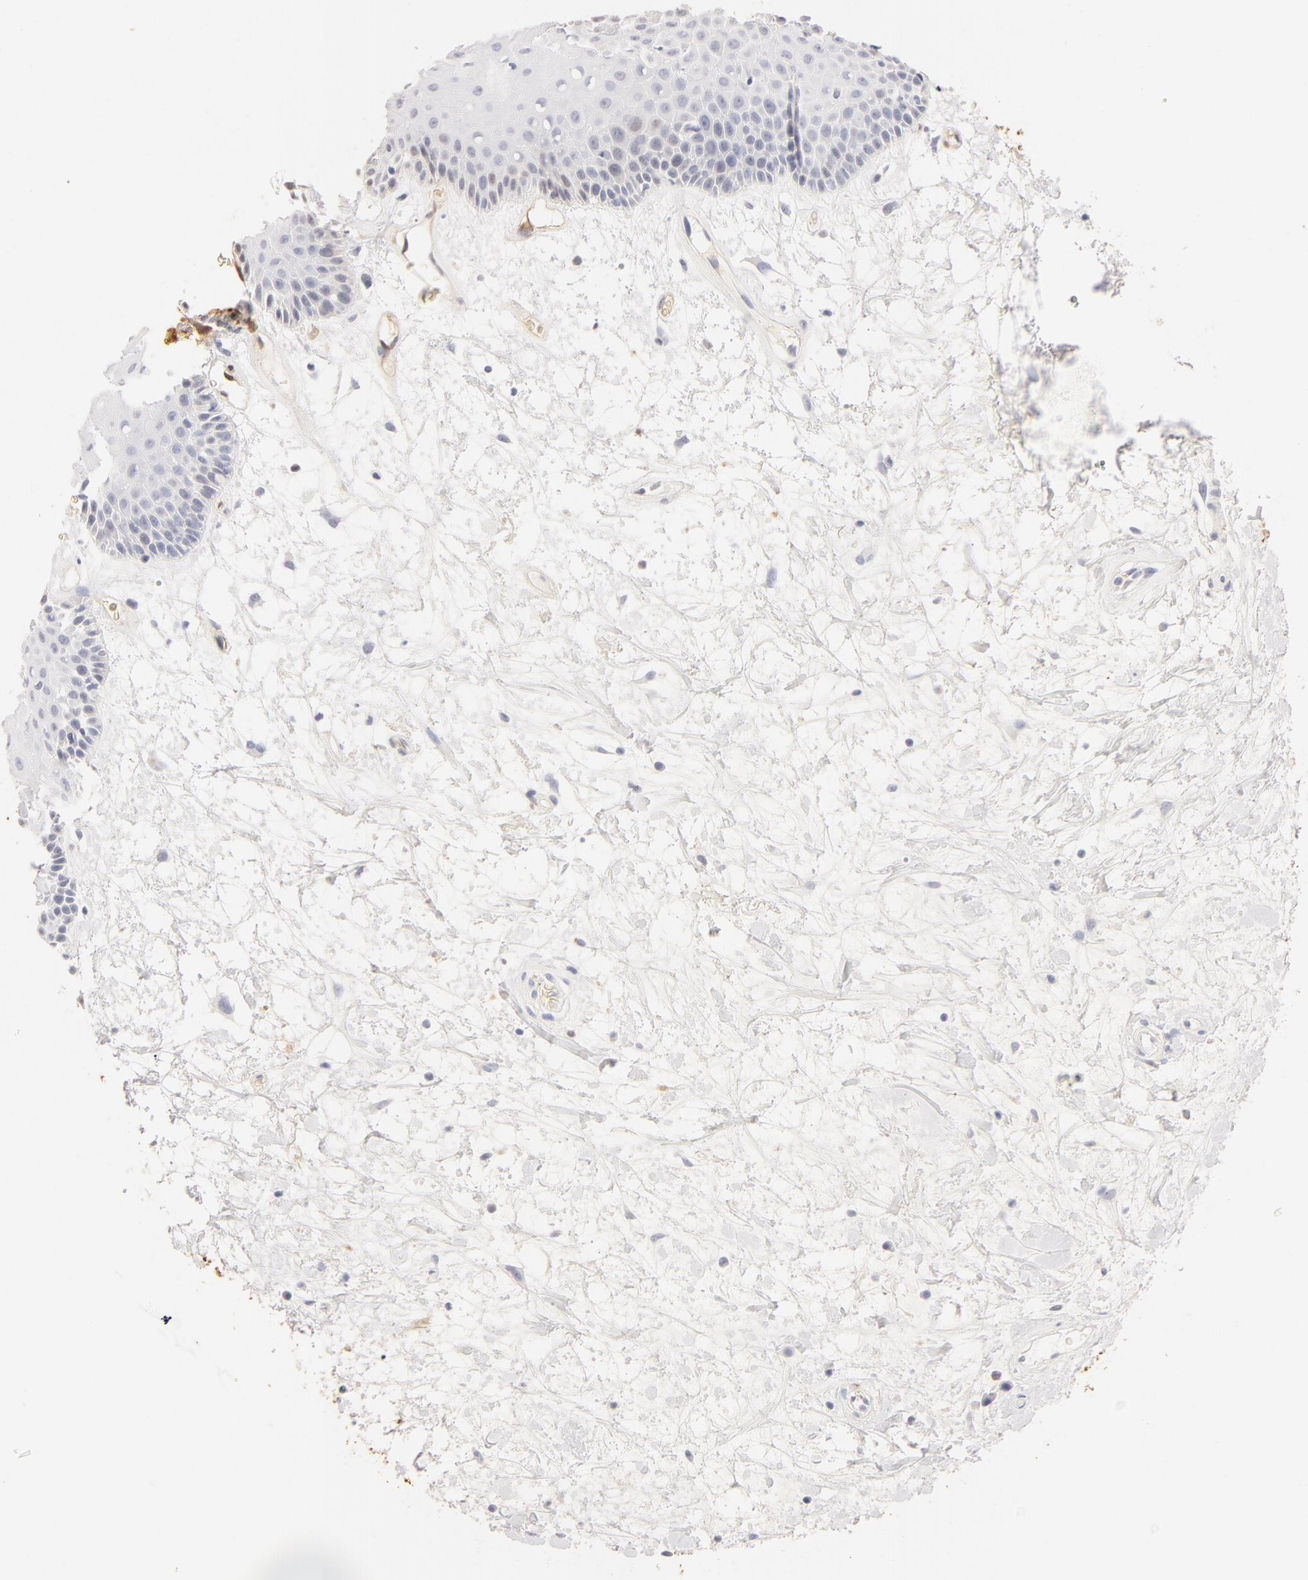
{"staining": {"intensity": "negative", "quantity": "none", "location": "none"}, "tissue": "oral mucosa", "cell_type": "Squamous epithelial cells", "image_type": "normal", "snomed": [{"axis": "morphology", "description": "Normal tissue, NOS"}, {"axis": "topography", "description": "Oral tissue"}], "caption": "This is an immunohistochemistry (IHC) micrograph of normal human oral mucosa. There is no expression in squamous epithelial cells.", "gene": "CA2", "patient": {"sex": "female", "age": 79}}